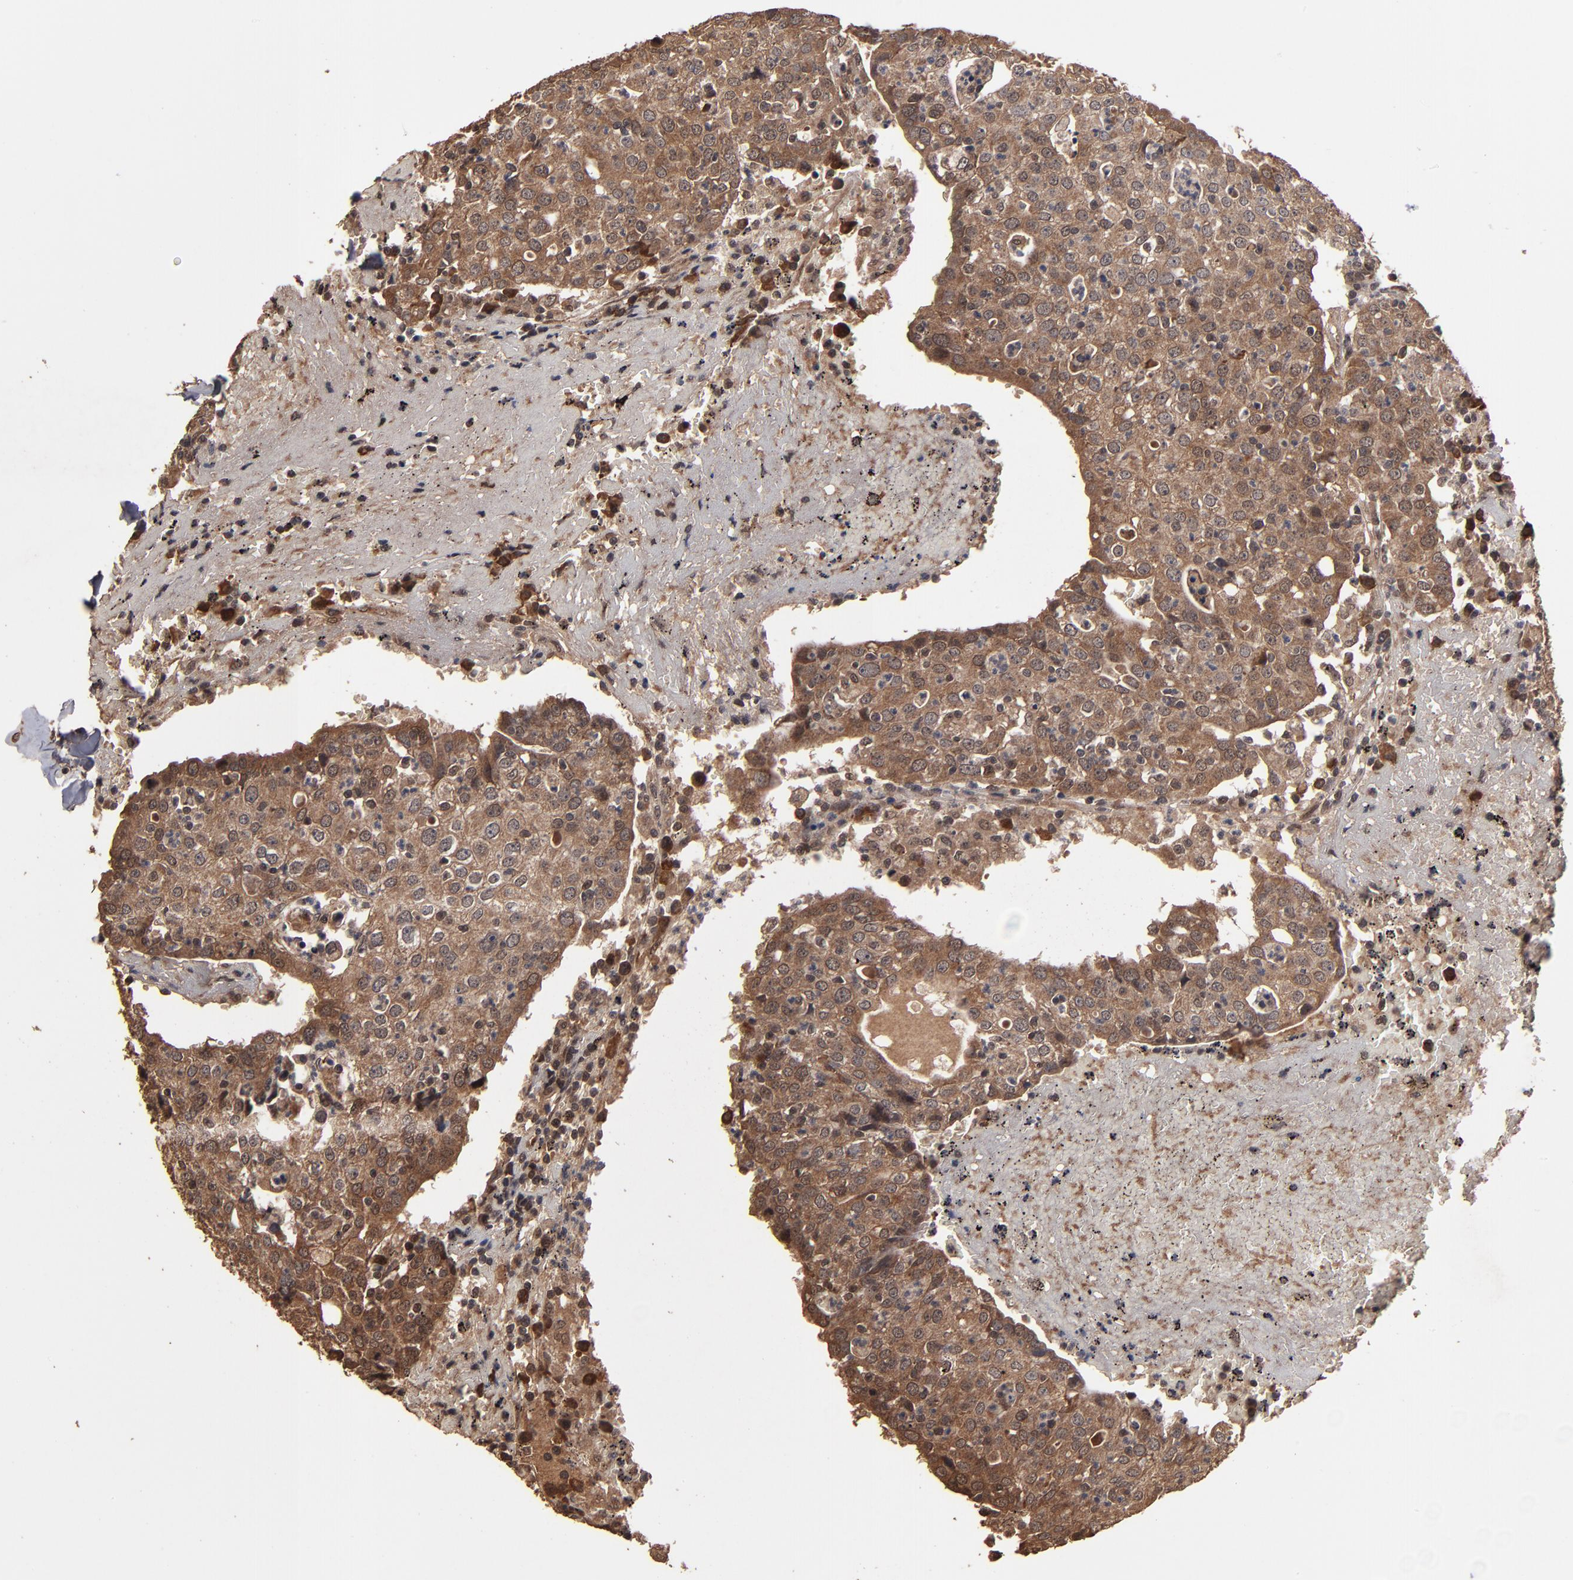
{"staining": {"intensity": "moderate", "quantity": ">75%", "location": "cytoplasmic/membranous,nuclear"}, "tissue": "head and neck cancer", "cell_type": "Tumor cells", "image_type": "cancer", "snomed": [{"axis": "morphology", "description": "Adenocarcinoma, NOS"}, {"axis": "topography", "description": "Salivary gland"}, {"axis": "topography", "description": "Head-Neck"}], "caption": "Immunohistochemical staining of human head and neck adenocarcinoma shows medium levels of moderate cytoplasmic/membranous and nuclear protein expression in about >75% of tumor cells. The staining was performed using DAB (3,3'-diaminobenzidine), with brown indicating positive protein expression. Nuclei are stained blue with hematoxylin.", "gene": "NXF2B", "patient": {"sex": "female", "age": 65}}